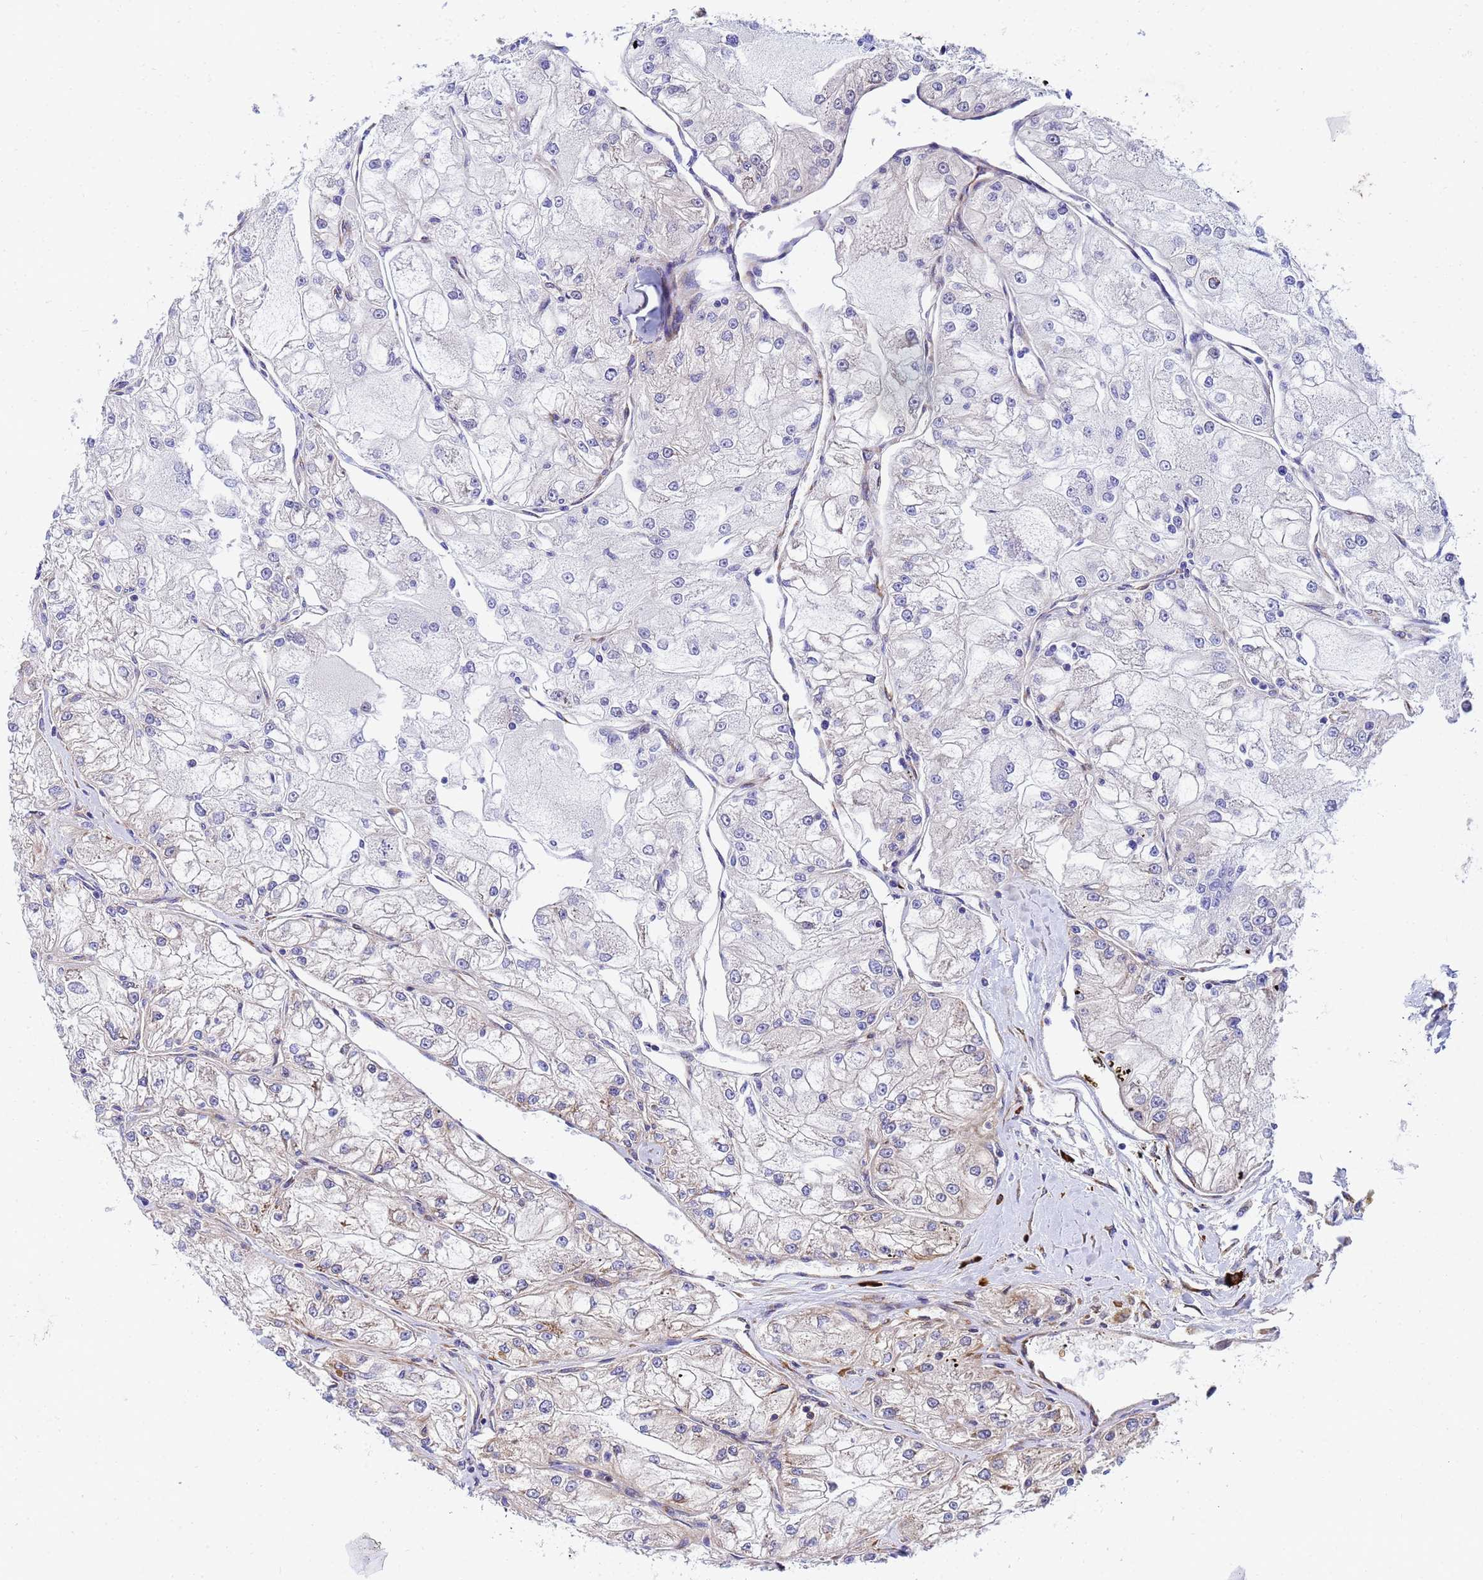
{"staining": {"intensity": "moderate", "quantity": "<25%", "location": "cytoplasmic/membranous"}, "tissue": "renal cancer", "cell_type": "Tumor cells", "image_type": "cancer", "snomed": [{"axis": "morphology", "description": "Adenocarcinoma, NOS"}, {"axis": "topography", "description": "Kidney"}], "caption": "IHC (DAB) staining of human renal adenocarcinoma exhibits moderate cytoplasmic/membranous protein positivity in about <25% of tumor cells.", "gene": "POM121", "patient": {"sex": "female", "age": 72}}